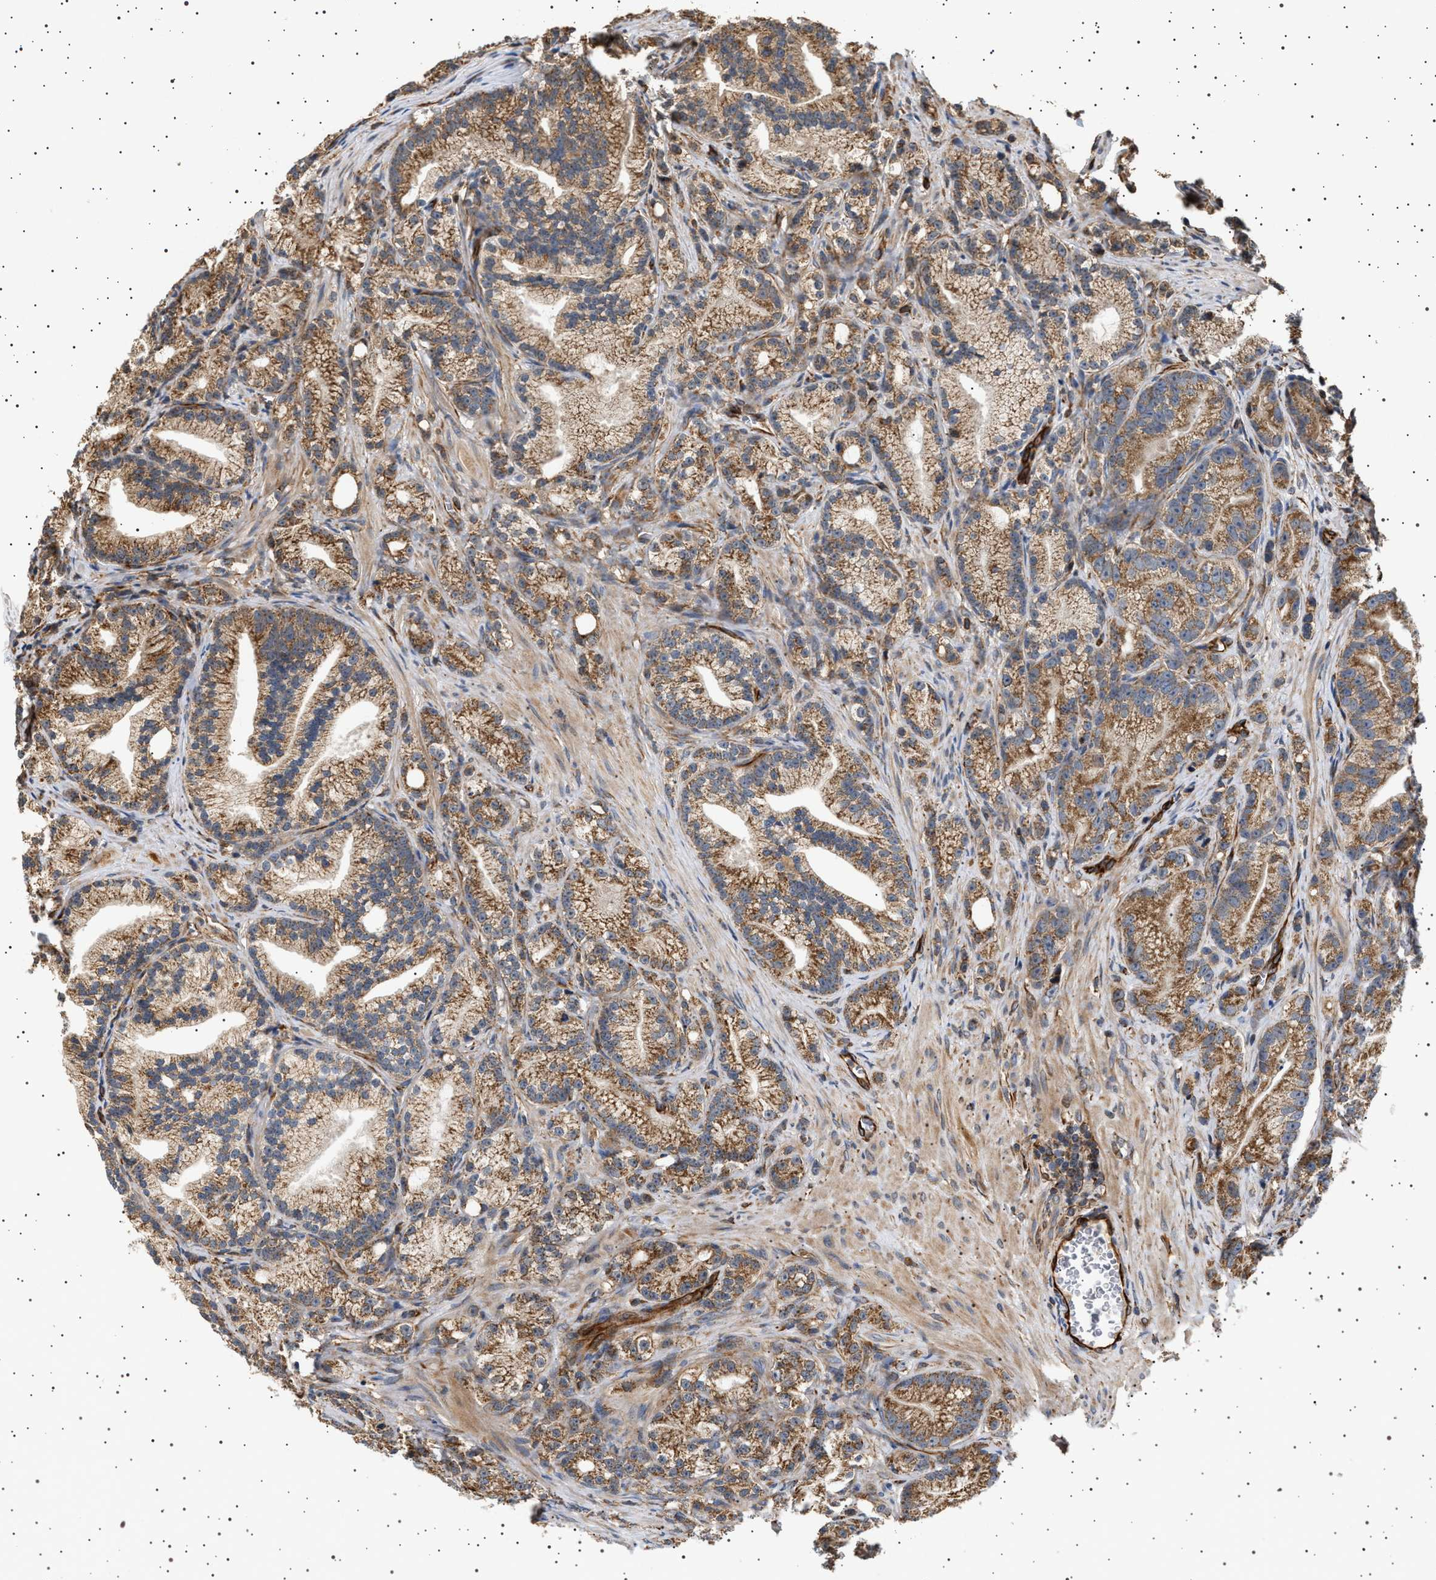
{"staining": {"intensity": "moderate", "quantity": ">75%", "location": "cytoplasmic/membranous"}, "tissue": "prostate cancer", "cell_type": "Tumor cells", "image_type": "cancer", "snomed": [{"axis": "morphology", "description": "Adenocarcinoma, Low grade"}, {"axis": "topography", "description": "Prostate"}], "caption": "Prostate low-grade adenocarcinoma stained with DAB immunohistochemistry shows medium levels of moderate cytoplasmic/membranous positivity in approximately >75% of tumor cells. (Stains: DAB (3,3'-diaminobenzidine) in brown, nuclei in blue, Microscopy: brightfield microscopy at high magnification).", "gene": "TRUB2", "patient": {"sex": "male", "age": 89}}